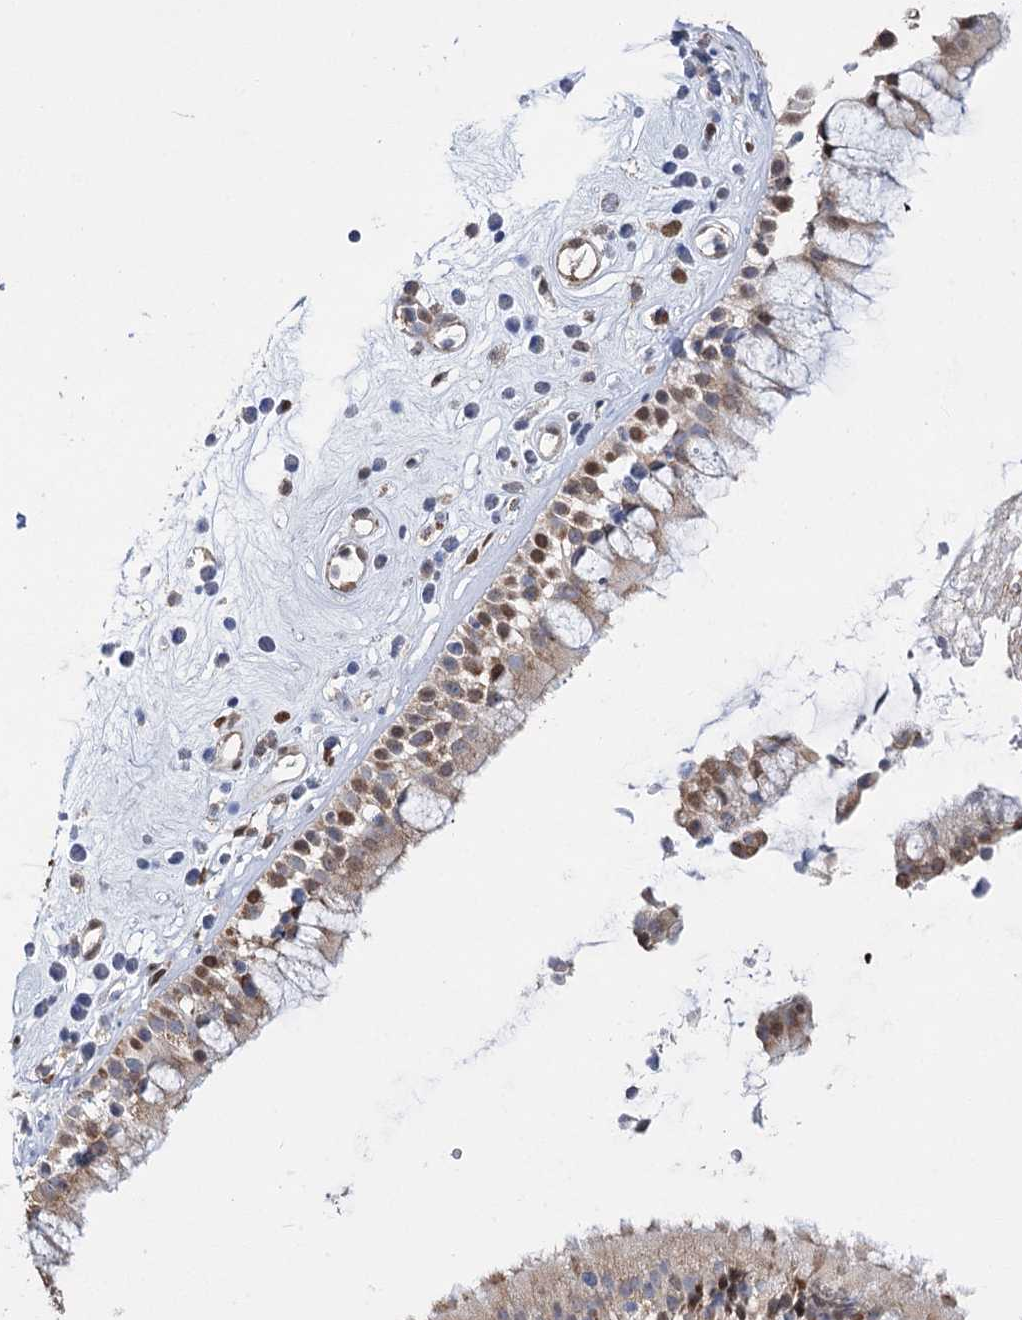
{"staining": {"intensity": "moderate", "quantity": ">75%", "location": "cytoplasmic/membranous,nuclear"}, "tissue": "nasopharynx", "cell_type": "Respiratory epithelial cells", "image_type": "normal", "snomed": [{"axis": "morphology", "description": "Normal tissue, NOS"}, {"axis": "morphology", "description": "Inflammation, NOS"}, {"axis": "topography", "description": "Nasopharynx"}], "caption": "Immunohistochemistry (IHC) histopathology image of normal nasopharynx stained for a protein (brown), which demonstrates medium levels of moderate cytoplasmic/membranous,nuclear expression in approximately >75% of respiratory epithelial cells.", "gene": "NFU1", "patient": {"sex": "male", "age": 29}}